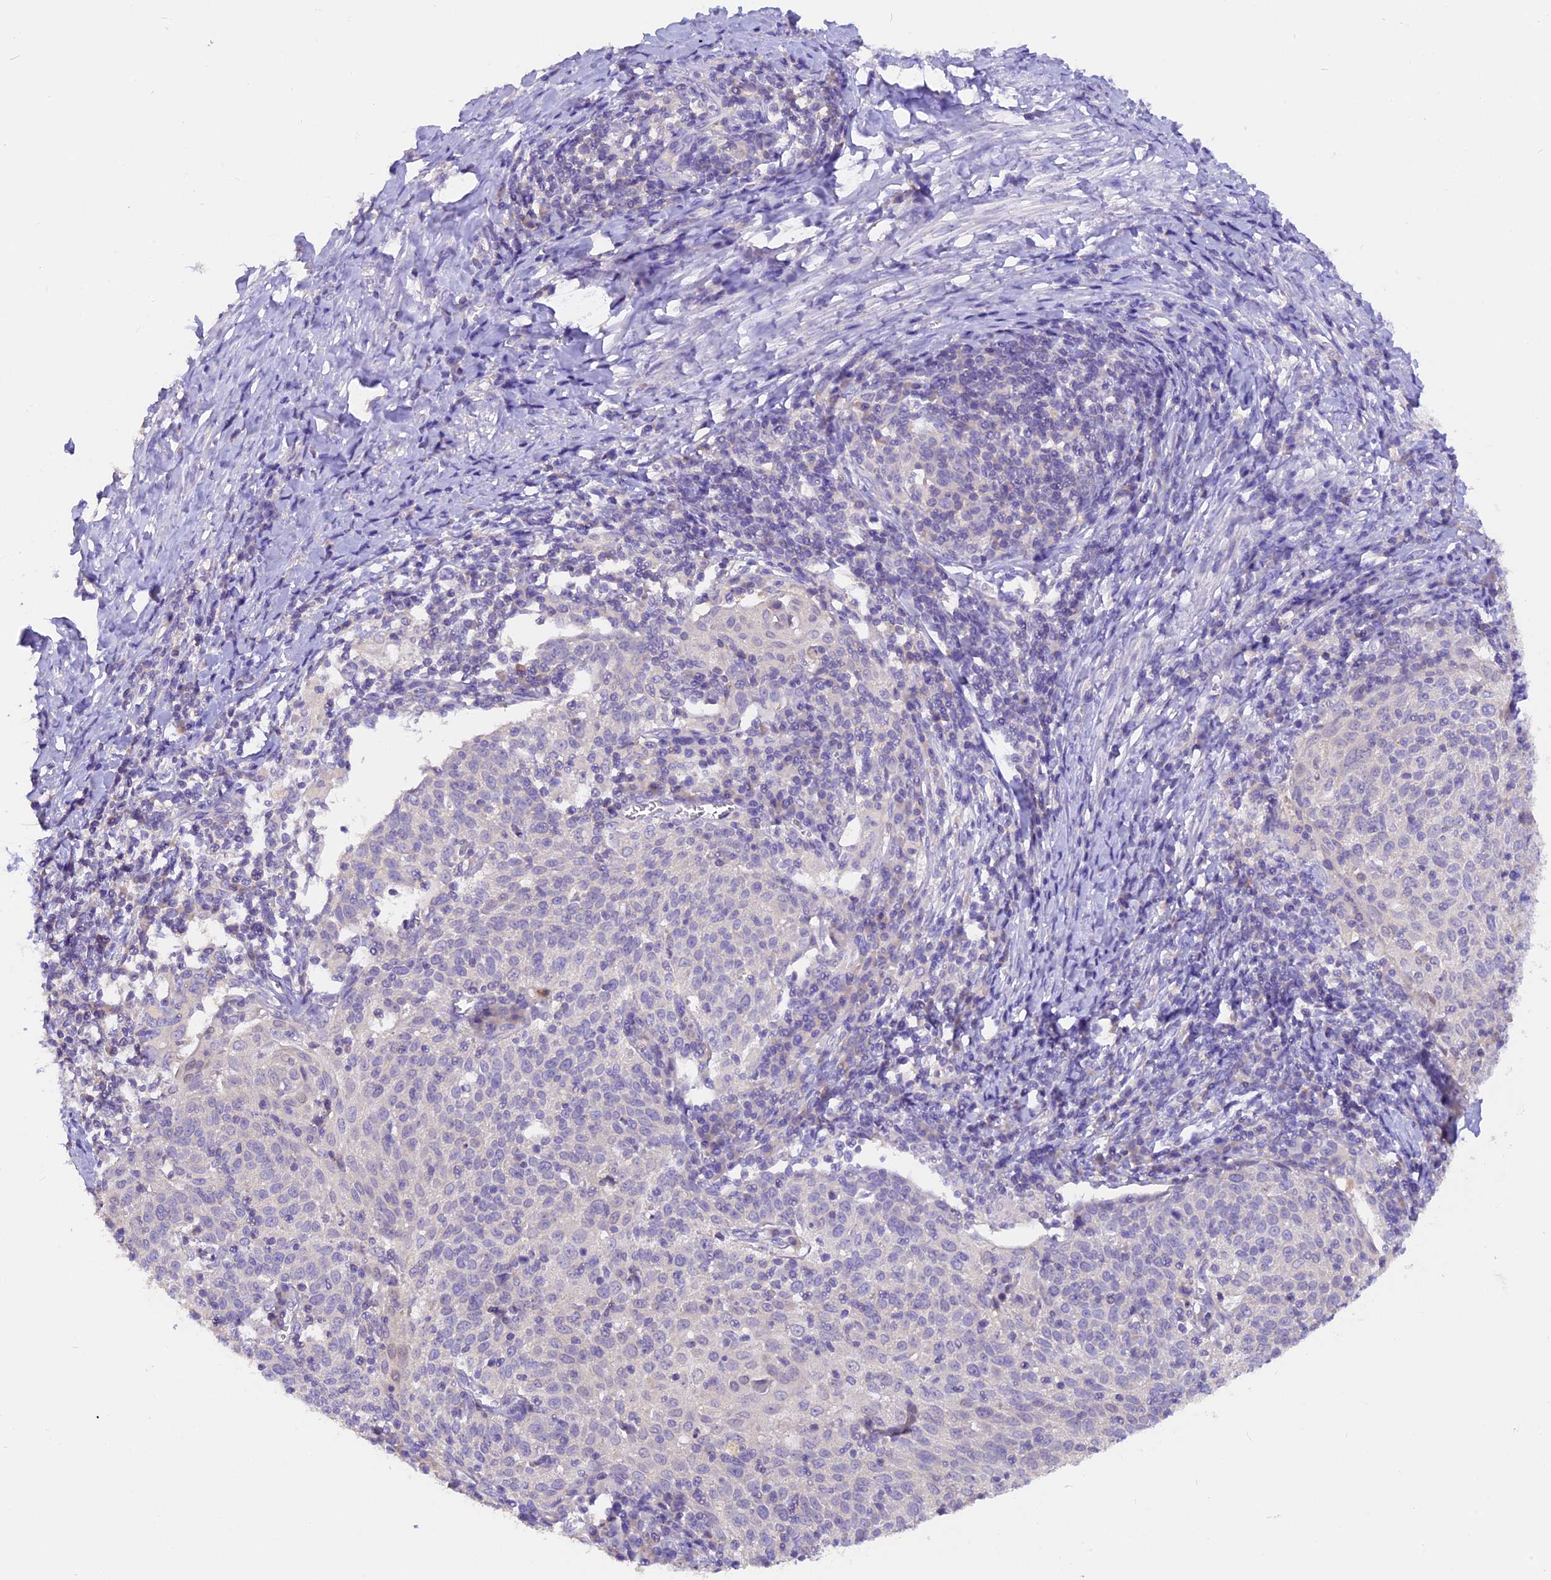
{"staining": {"intensity": "negative", "quantity": "none", "location": "none"}, "tissue": "cervical cancer", "cell_type": "Tumor cells", "image_type": "cancer", "snomed": [{"axis": "morphology", "description": "Squamous cell carcinoma, NOS"}, {"axis": "topography", "description": "Cervix"}], "caption": "Immunohistochemistry (IHC) histopathology image of neoplastic tissue: cervical cancer stained with DAB (3,3'-diaminobenzidine) reveals no significant protein positivity in tumor cells.", "gene": "AP3B2", "patient": {"sex": "female", "age": 52}}